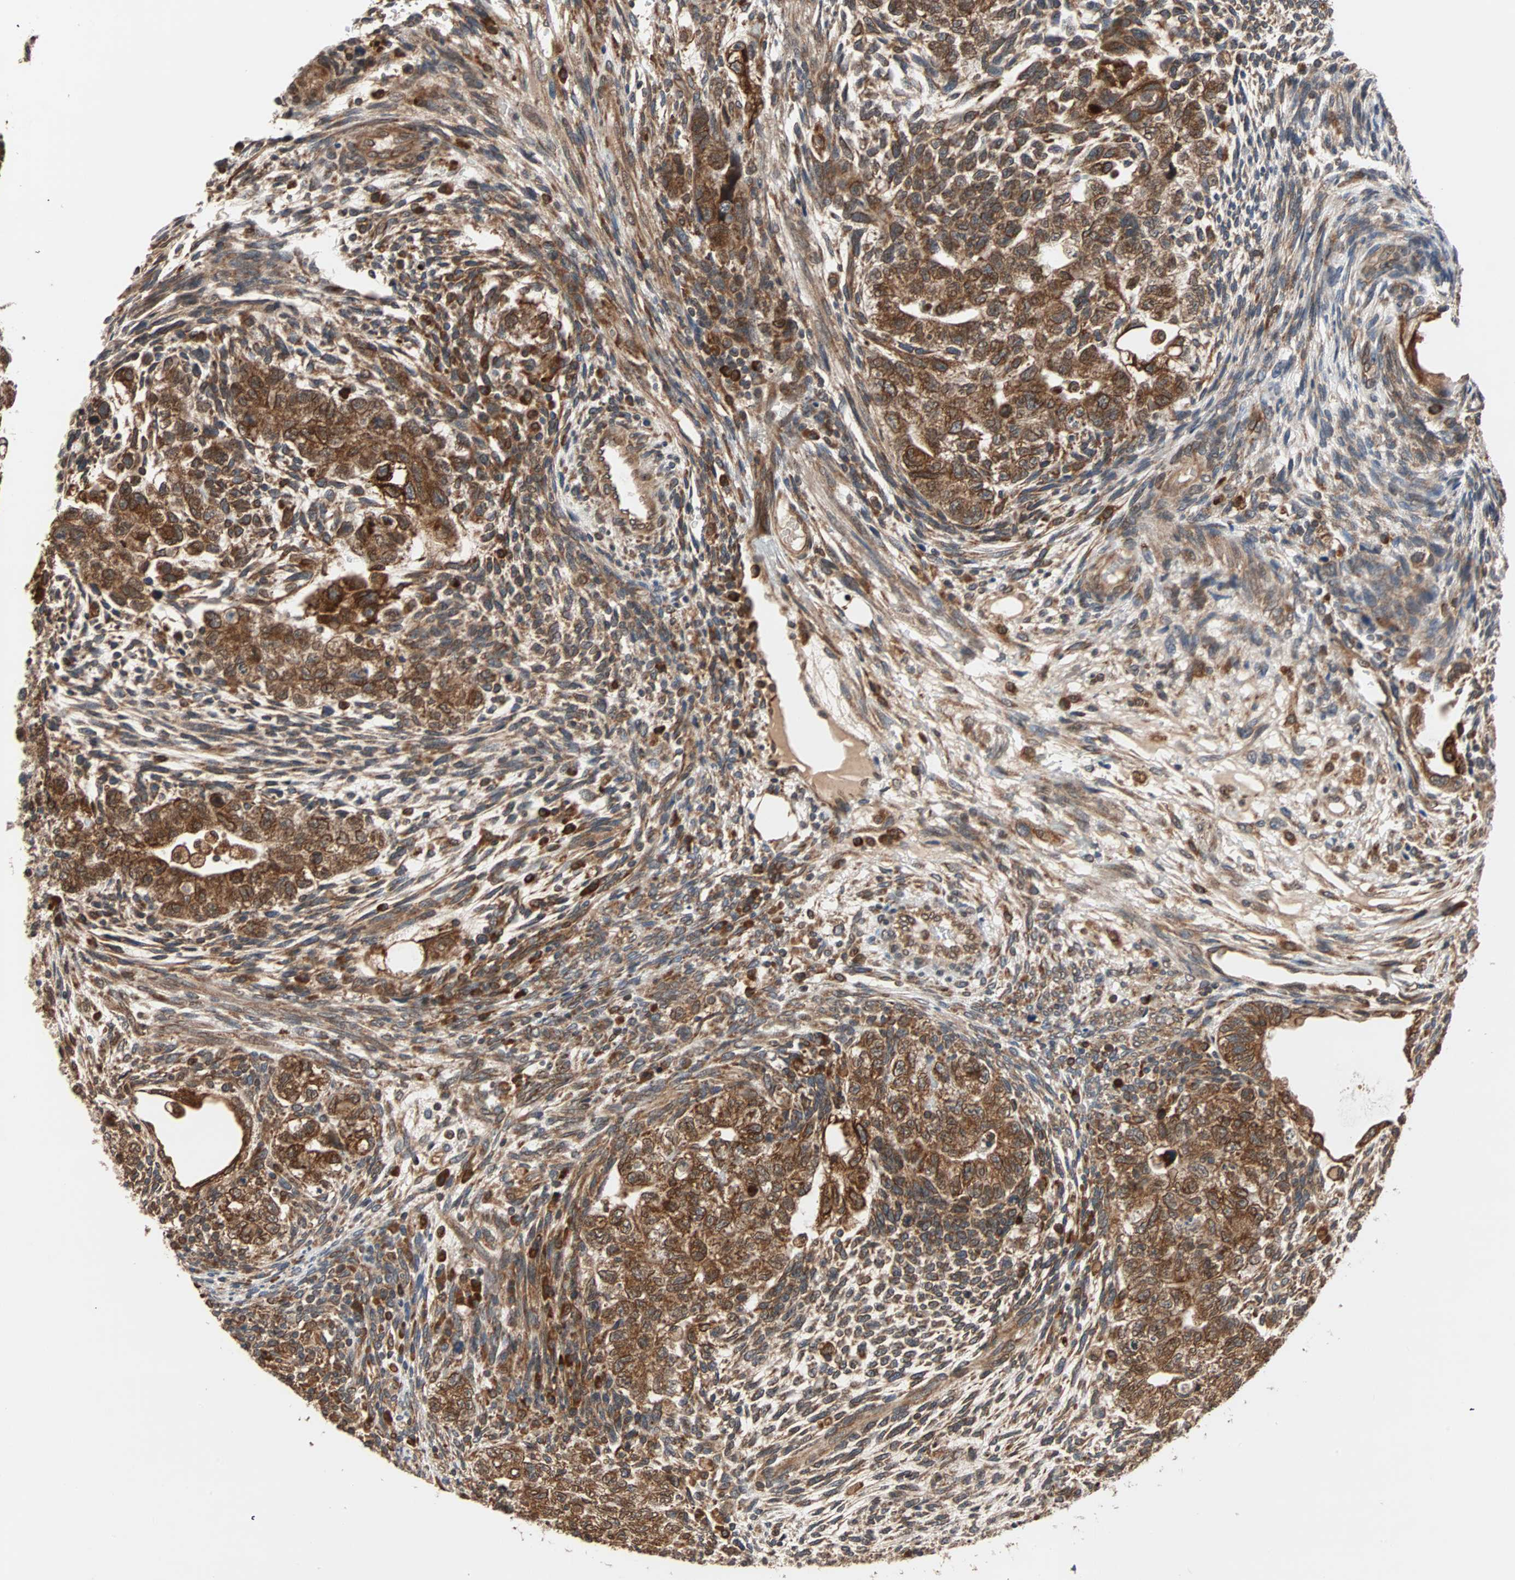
{"staining": {"intensity": "strong", "quantity": ">75%", "location": "cytoplasmic/membranous"}, "tissue": "testis cancer", "cell_type": "Tumor cells", "image_type": "cancer", "snomed": [{"axis": "morphology", "description": "Normal tissue, NOS"}, {"axis": "morphology", "description": "Carcinoma, Embryonal, NOS"}, {"axis": "topography", "description": "Testis"}], "caption": "A high-resolution image shows IHC staining of testis cancer (embryonal carcinoma), which reveals strong cytoplasmic/membranous positivity in about >75% of tumor cells. The protein is shown in brown color, while the nuclei are stained blue.", "gene": "AUP1", "patient": {"sex": "male", "age": 36}}